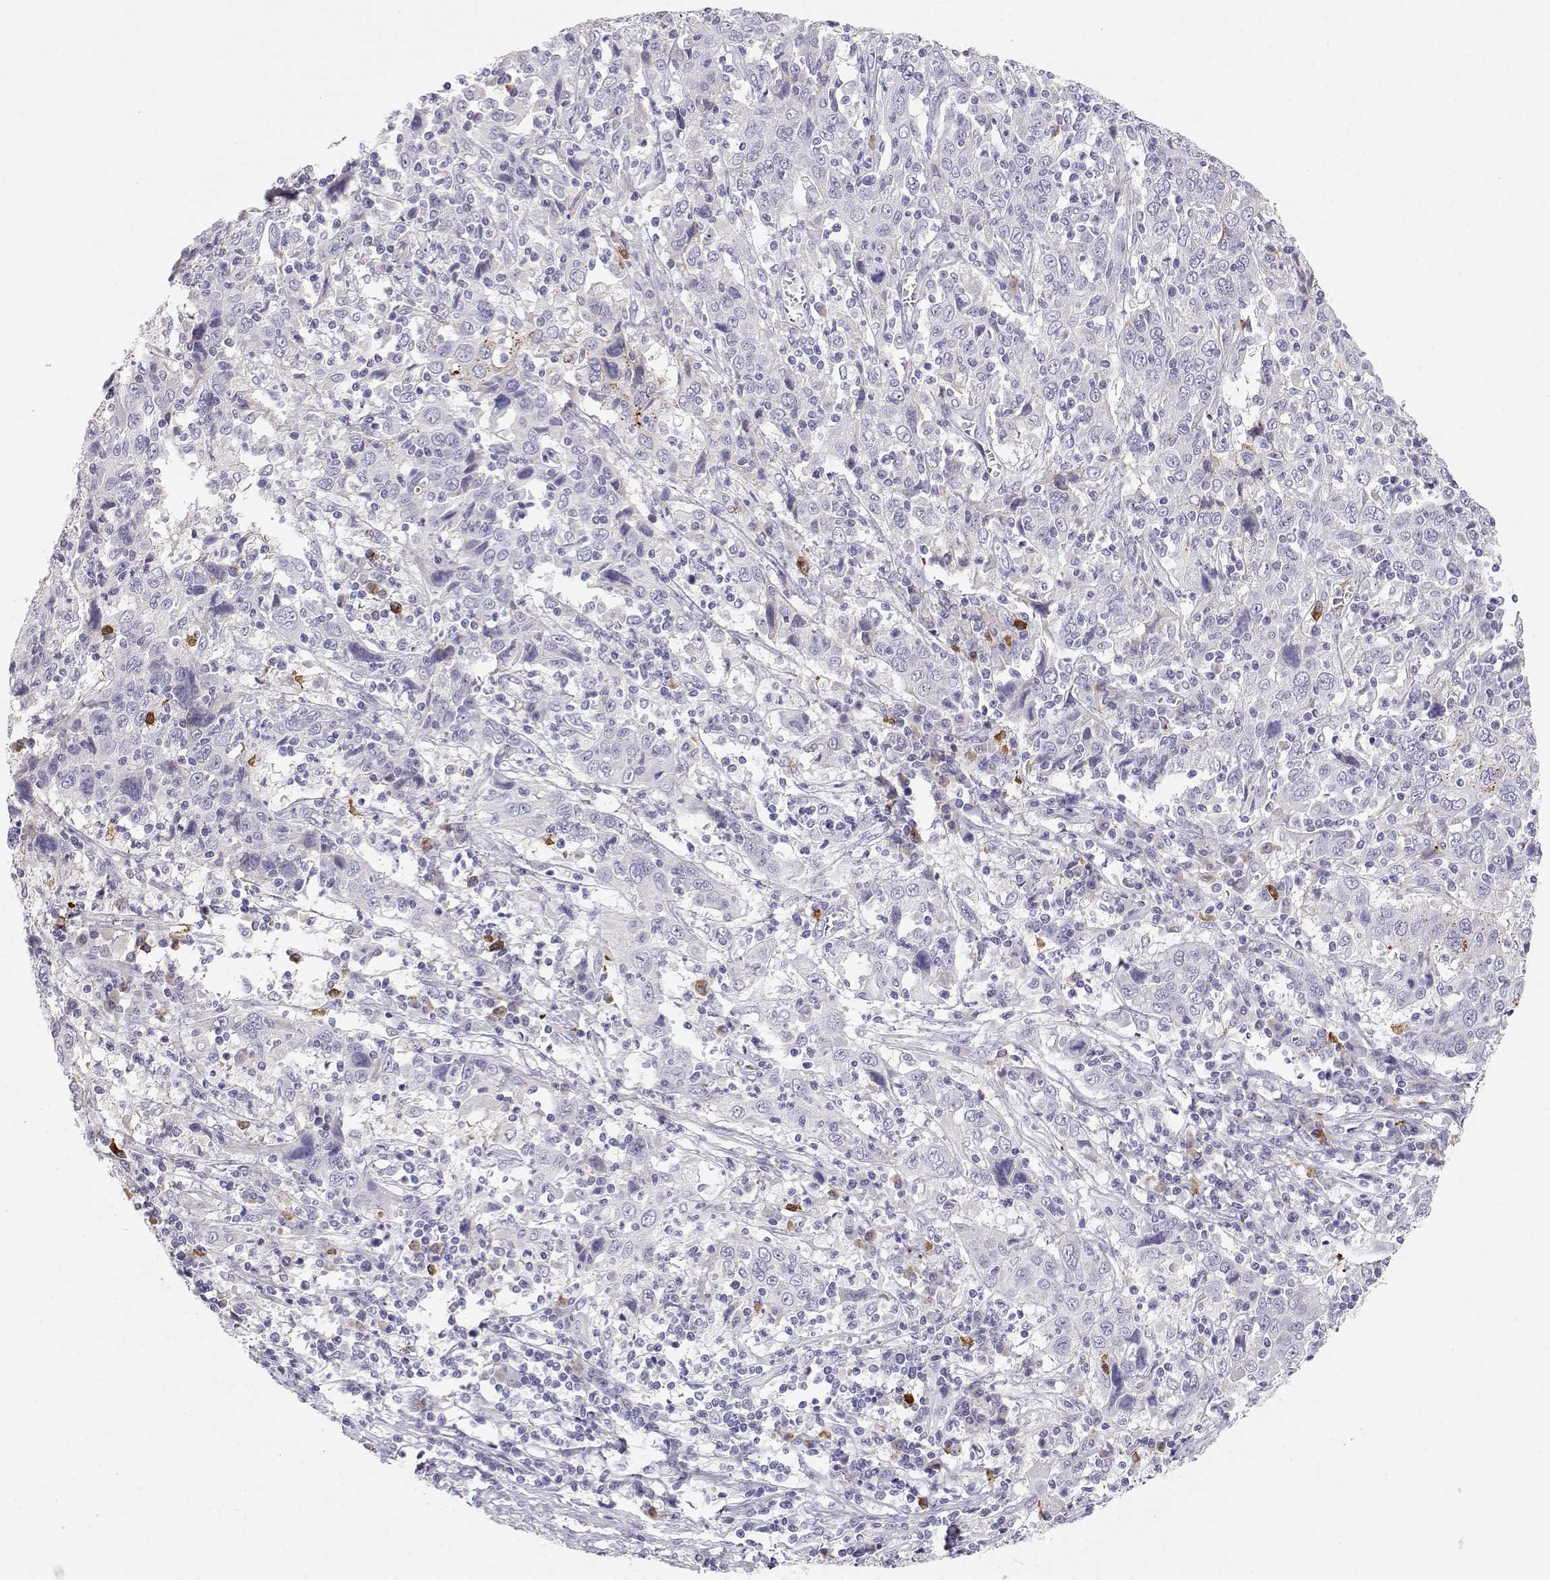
{"staining": {"intensity": "negative", "quantity": "none", "location": "none"}, "tissue": "cervical cancer", "cell_type": "Tumor cells", "image_type": "cancer", "snomed": [{"axis": "morphology", "description": "Squamous cell carcinoma, NOS"}, {"axis": "topography", "description": "Cervix"}], "caption": "Immunohistochemical staining of cervical squamous cell carcinoma displays no significant expression in tumor cells. (Brightfield microscopy of DAB immunohistochemistry at high magnification).", "gene": "CDHR1", "patient": {"sex": "female", "age": 46}}